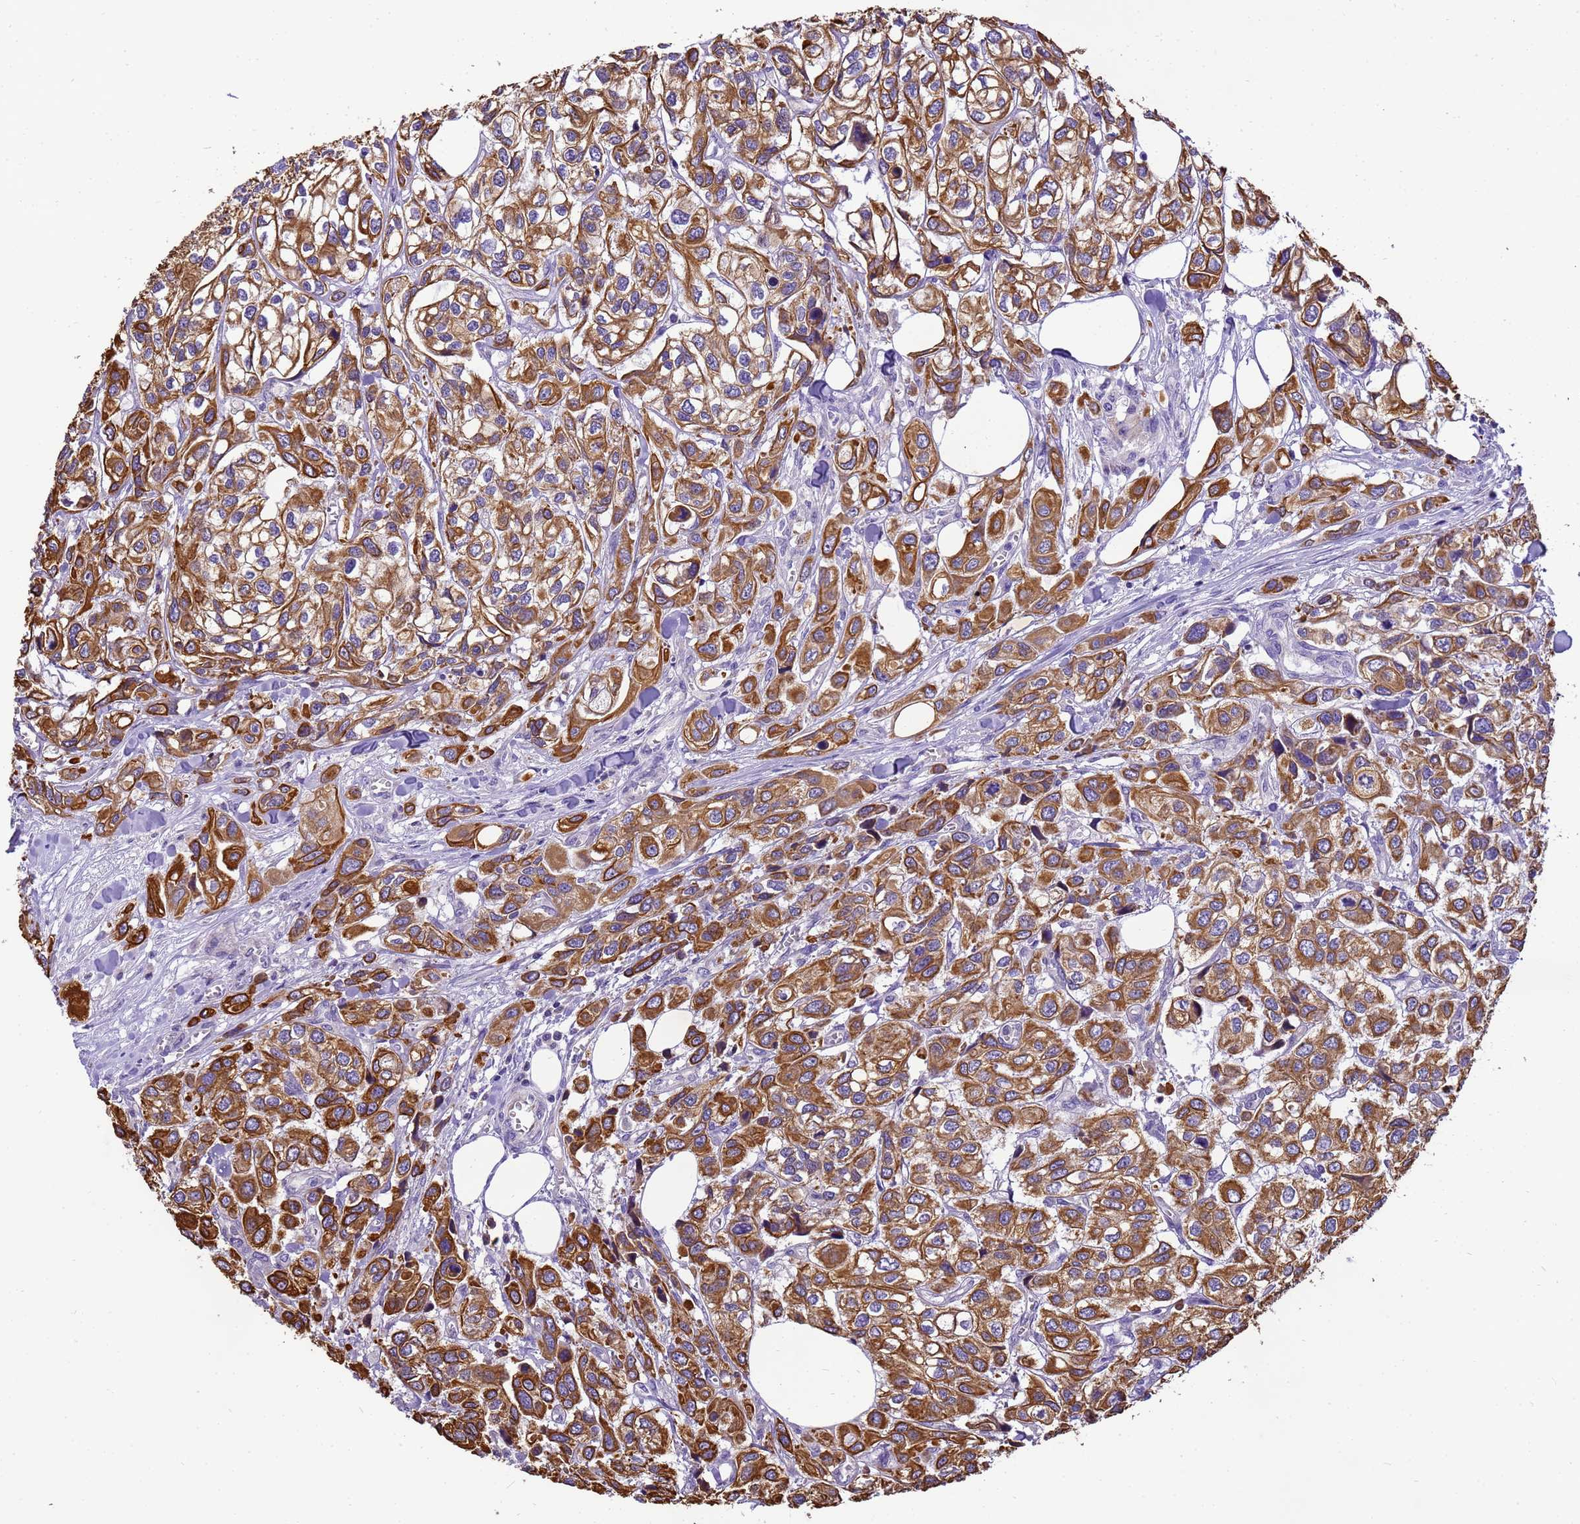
{"staining": {"intensity": "moderate", "quantity": ">75%", "location": "cytoplasmic/membranous"}, "tissue": "urothelial cancer", "cell_type": "Tumor cells", "image_type": "cancer", "snomed": [{"axis": "morphology", "description": "Urothelial carcinoma, High grade"}, {"axis": "topography", "description": "Urinary bladder"}], "caption": "An image of human high-grade urothelial carcinoma stained for a protein displays moderate cytoplasmic/membranous brown staining in tumor cells.", "gene": "PIEZO2", "patient": {"sex": "male", "age": 67}}